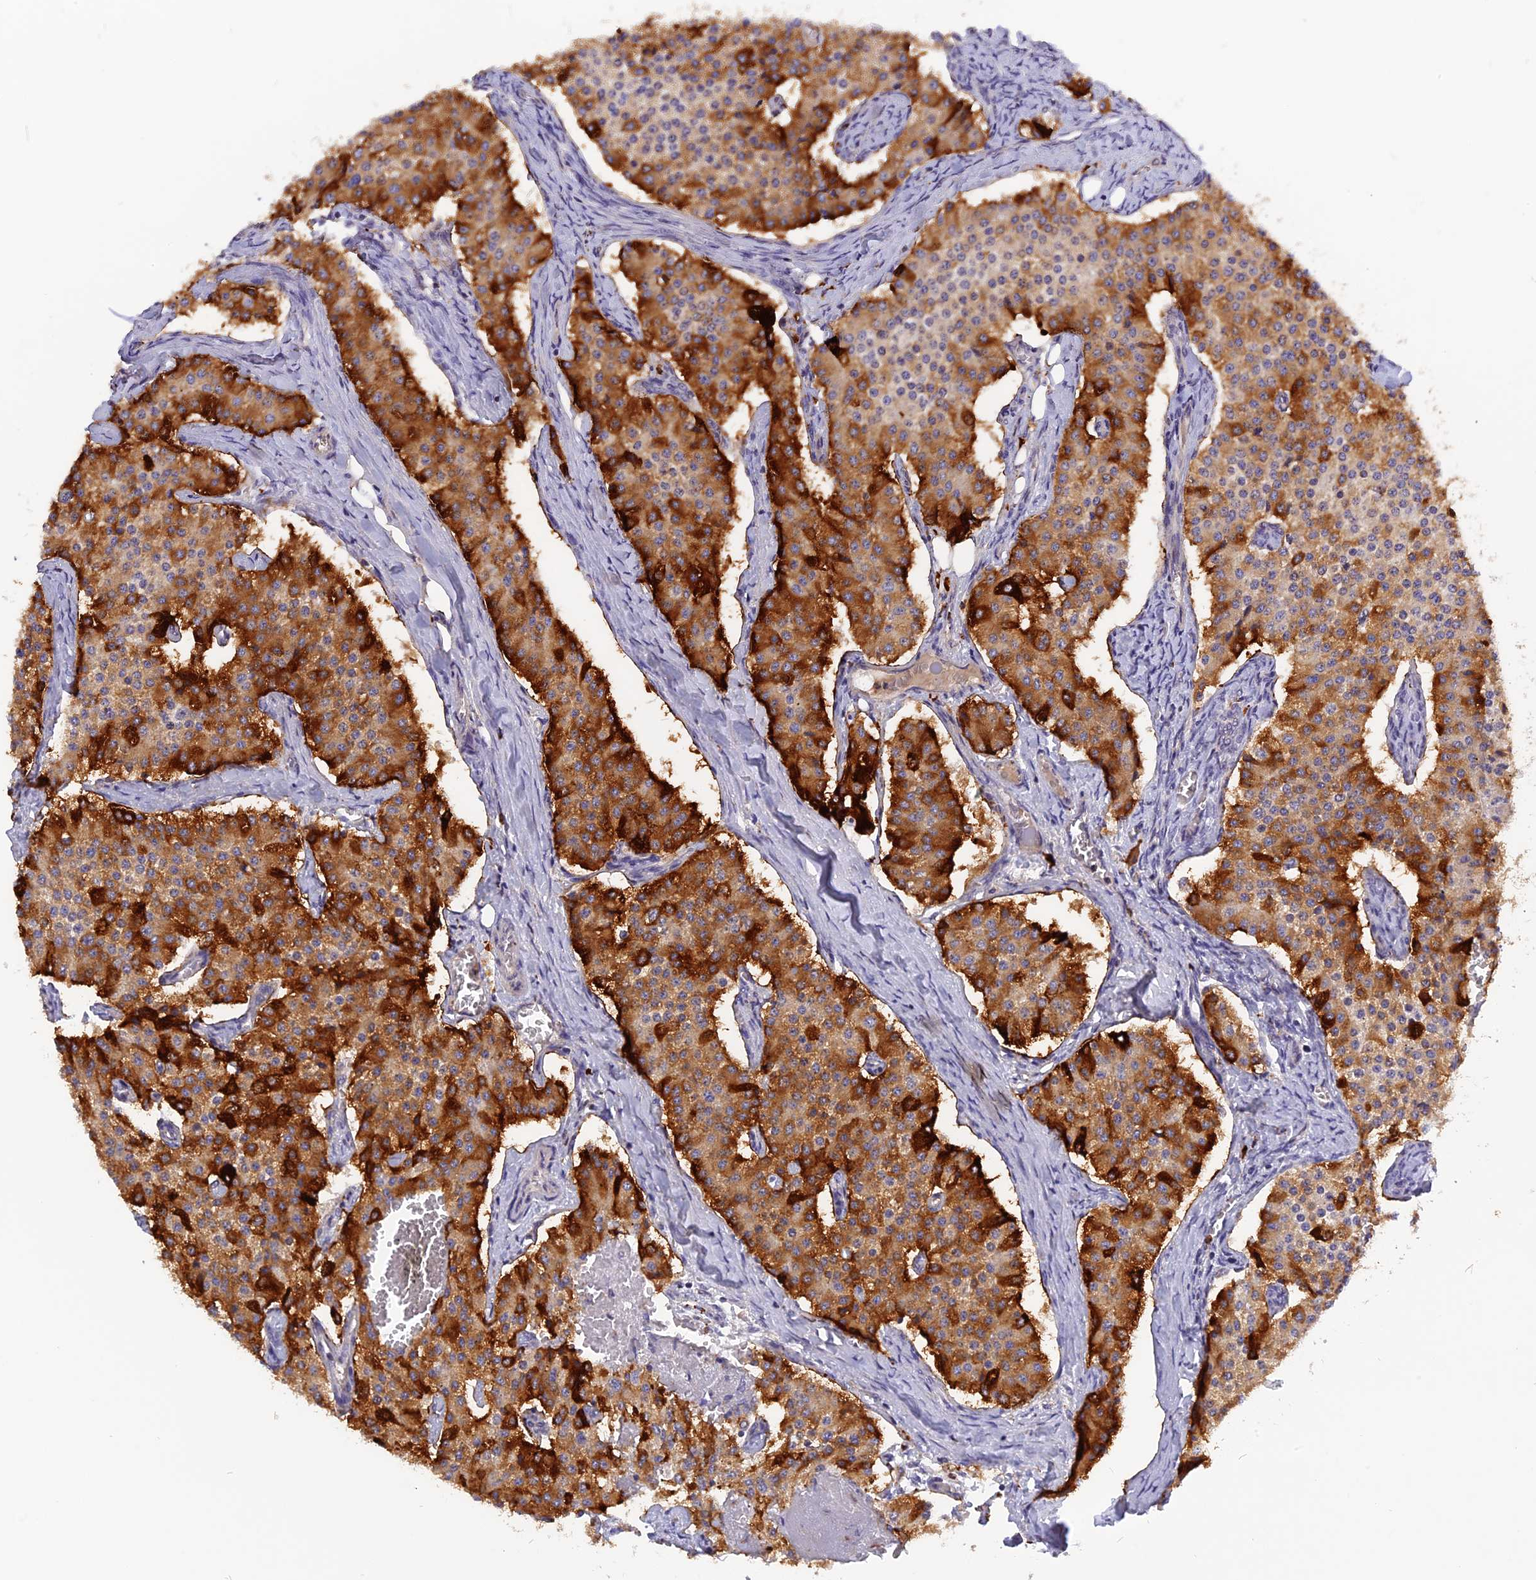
{"staining": {"intensity": "strong", "quantity": ">75%", "location": "cytoplasmic/membranous"}, "tissue": "carcinoid", "cell_type": "Tumor cells", "image_type": "cancer", "snomed": [{"axis": "morphology", "description": "Carcinoid, malignant, NOS"}, {"axis": "topography", "description": "Colon"}], "caption": "Approximately >75% of tumor cells in carcinoid display strong cytoplasmic/membranous protein staining as visualized by brown immunohistochemical staining.", "gene": "FNIP2", "patient": {"sex": "female", "age": 52}}